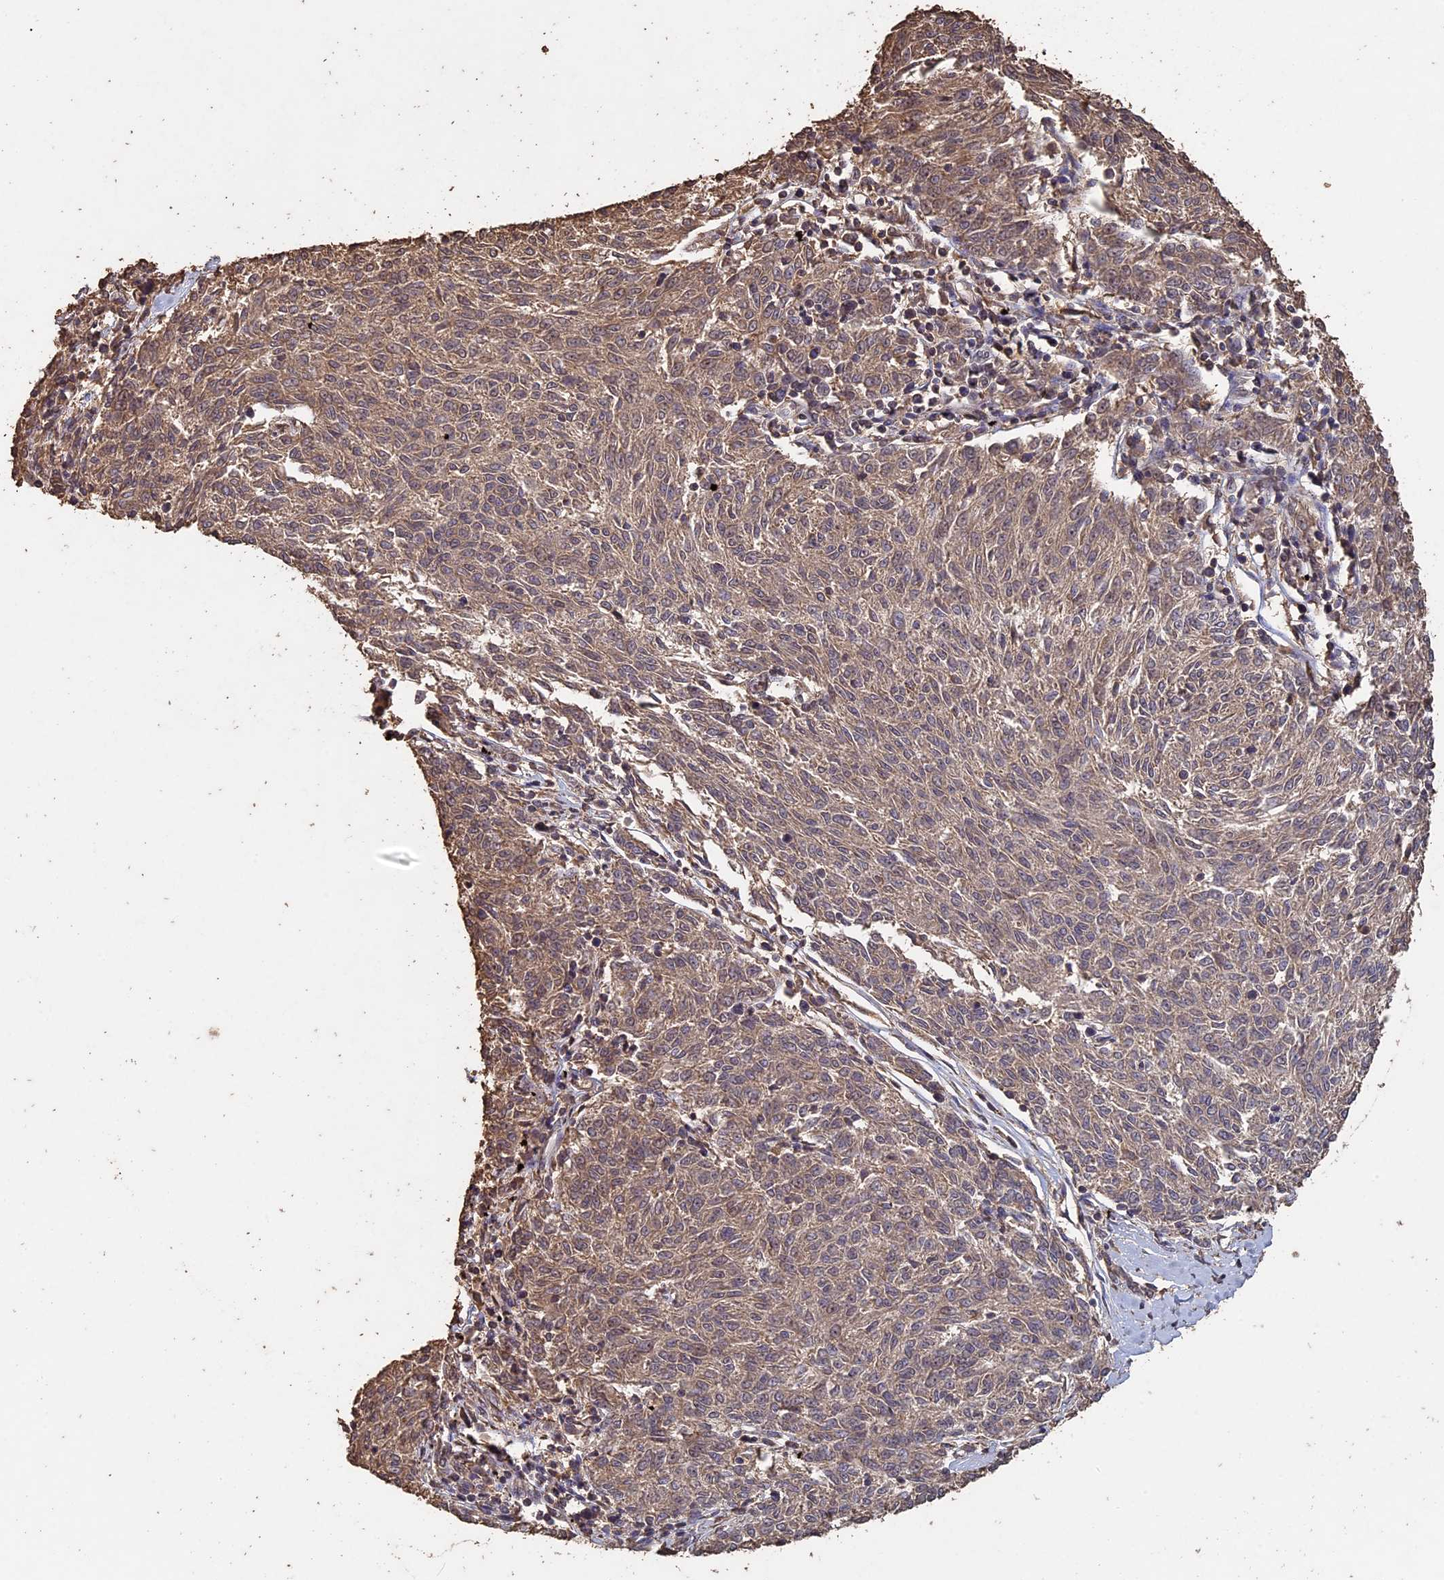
{"staining": {"intensity": "weak", "quantity": ">75%", "location": "cytoplasmic/membranous"}, "tissue": "melanoma", "cell_type": "Tumor cells", "image_type": "cancer", "snomed": [{"axis": "morphology", "description": "Malignant melanoma, NOS"}, {"axis": "topography", "description": "Skin"}], "caption": "A micrograph showing weak cytoplasmic/membranous expression in about >75% of tumor cells in melanoma, as visualized by brown immunohistochemical staining.", "gene": "HUNK", "patient": {"sex": "female", "age": 72}}